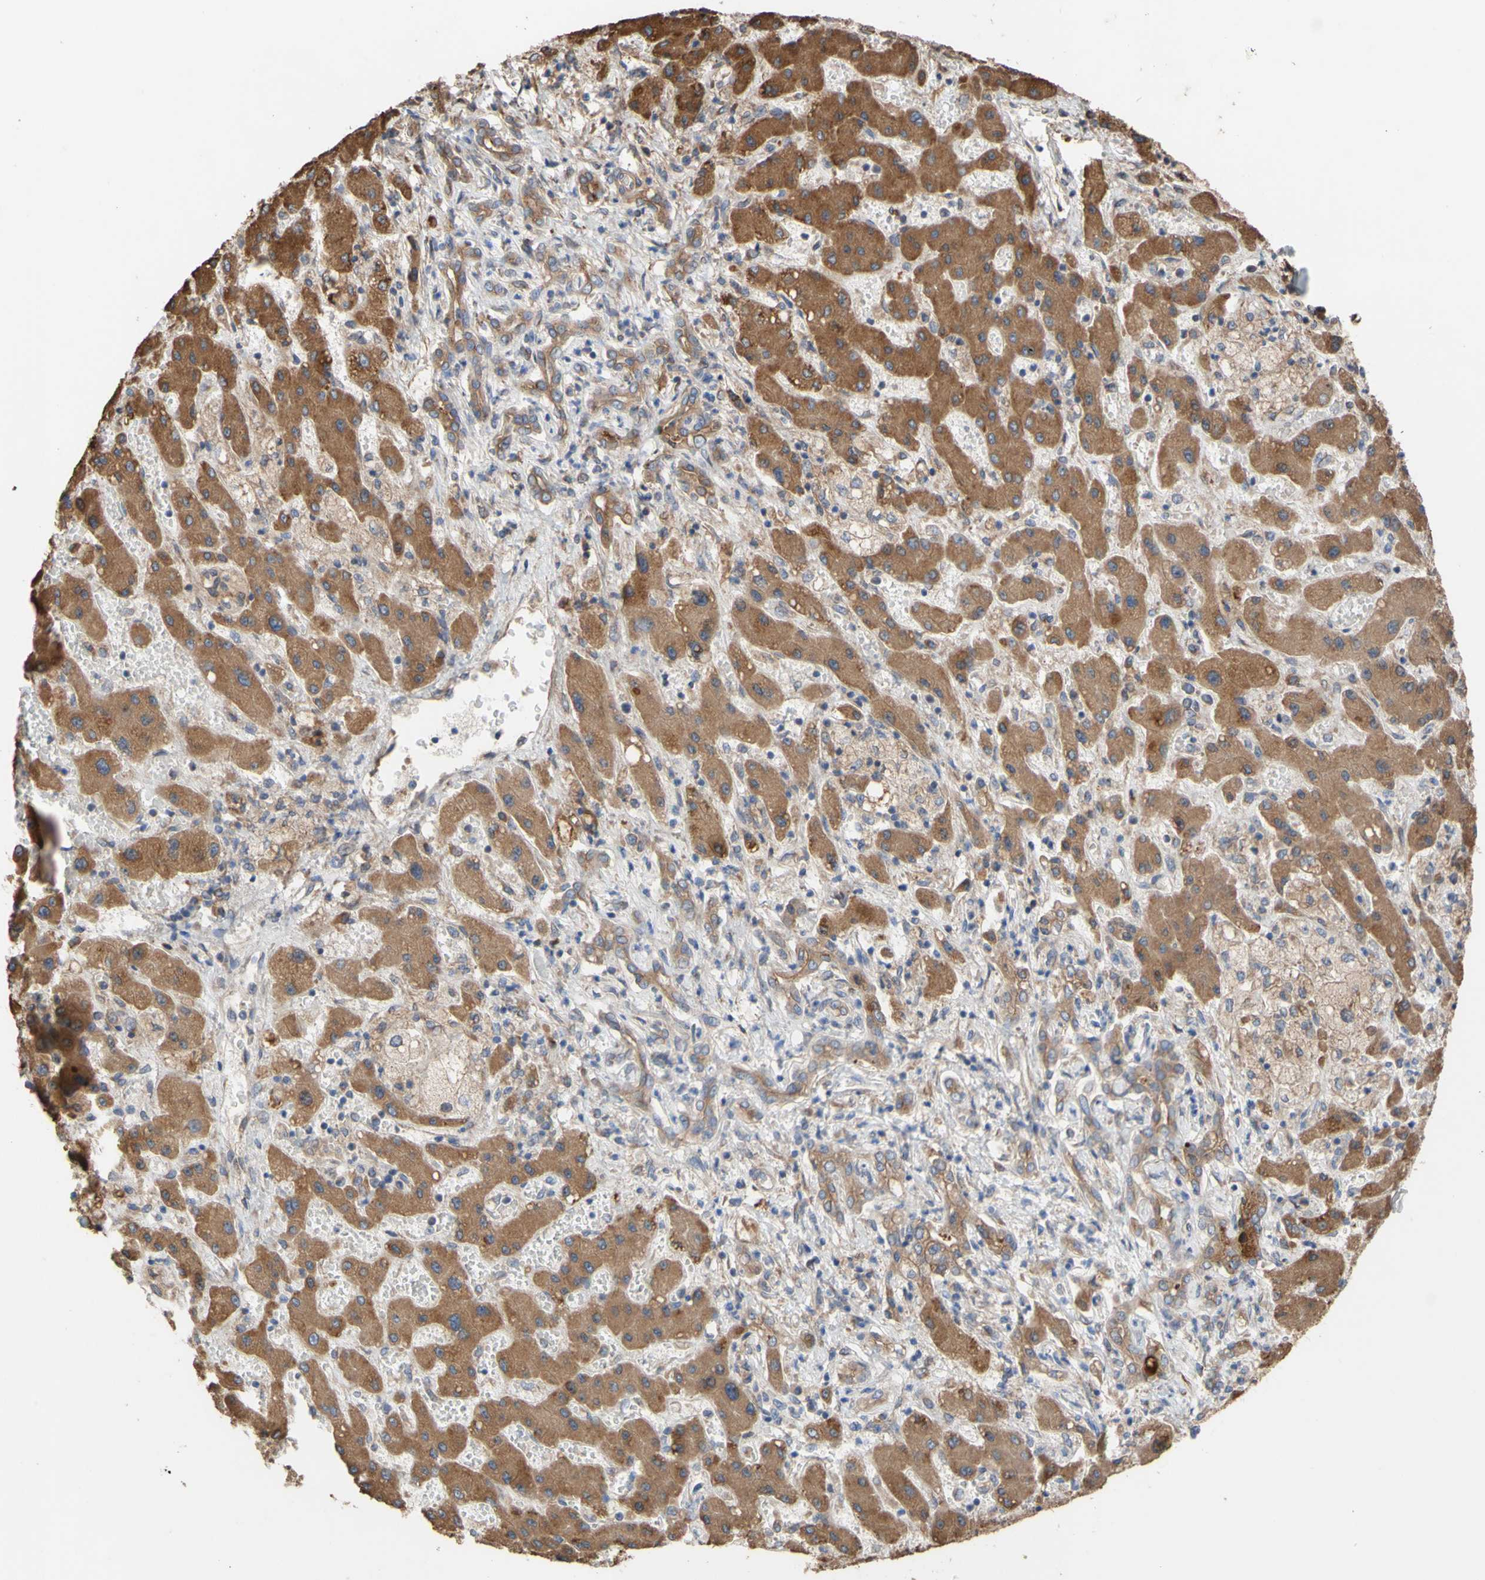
{"staining": {"intensity": "weak", "quantity": ">75%", "location": "cytoplasmic/membranous"}, "tissue": "liver cancer", "cell_type": "Tumor cells", "image_type": "cancer", "snomed": [{"axis": "morphology", "description": "Cholangiocarcinoma"}, {"axis": "topography", "description": "Liver"}], "caption": "The immunohistochemical stain highlights weak cytoplasmic/membranous positivity in tumor cells of liver cancer (cholangiocarcinoma) tissue. (DAB (3,3'-diaminobenzidine) IHC, brown staining for protein, blue staining for nuclei).", "gene": "NECTIN3", "patient": {"sex": "male", "age": 50}}